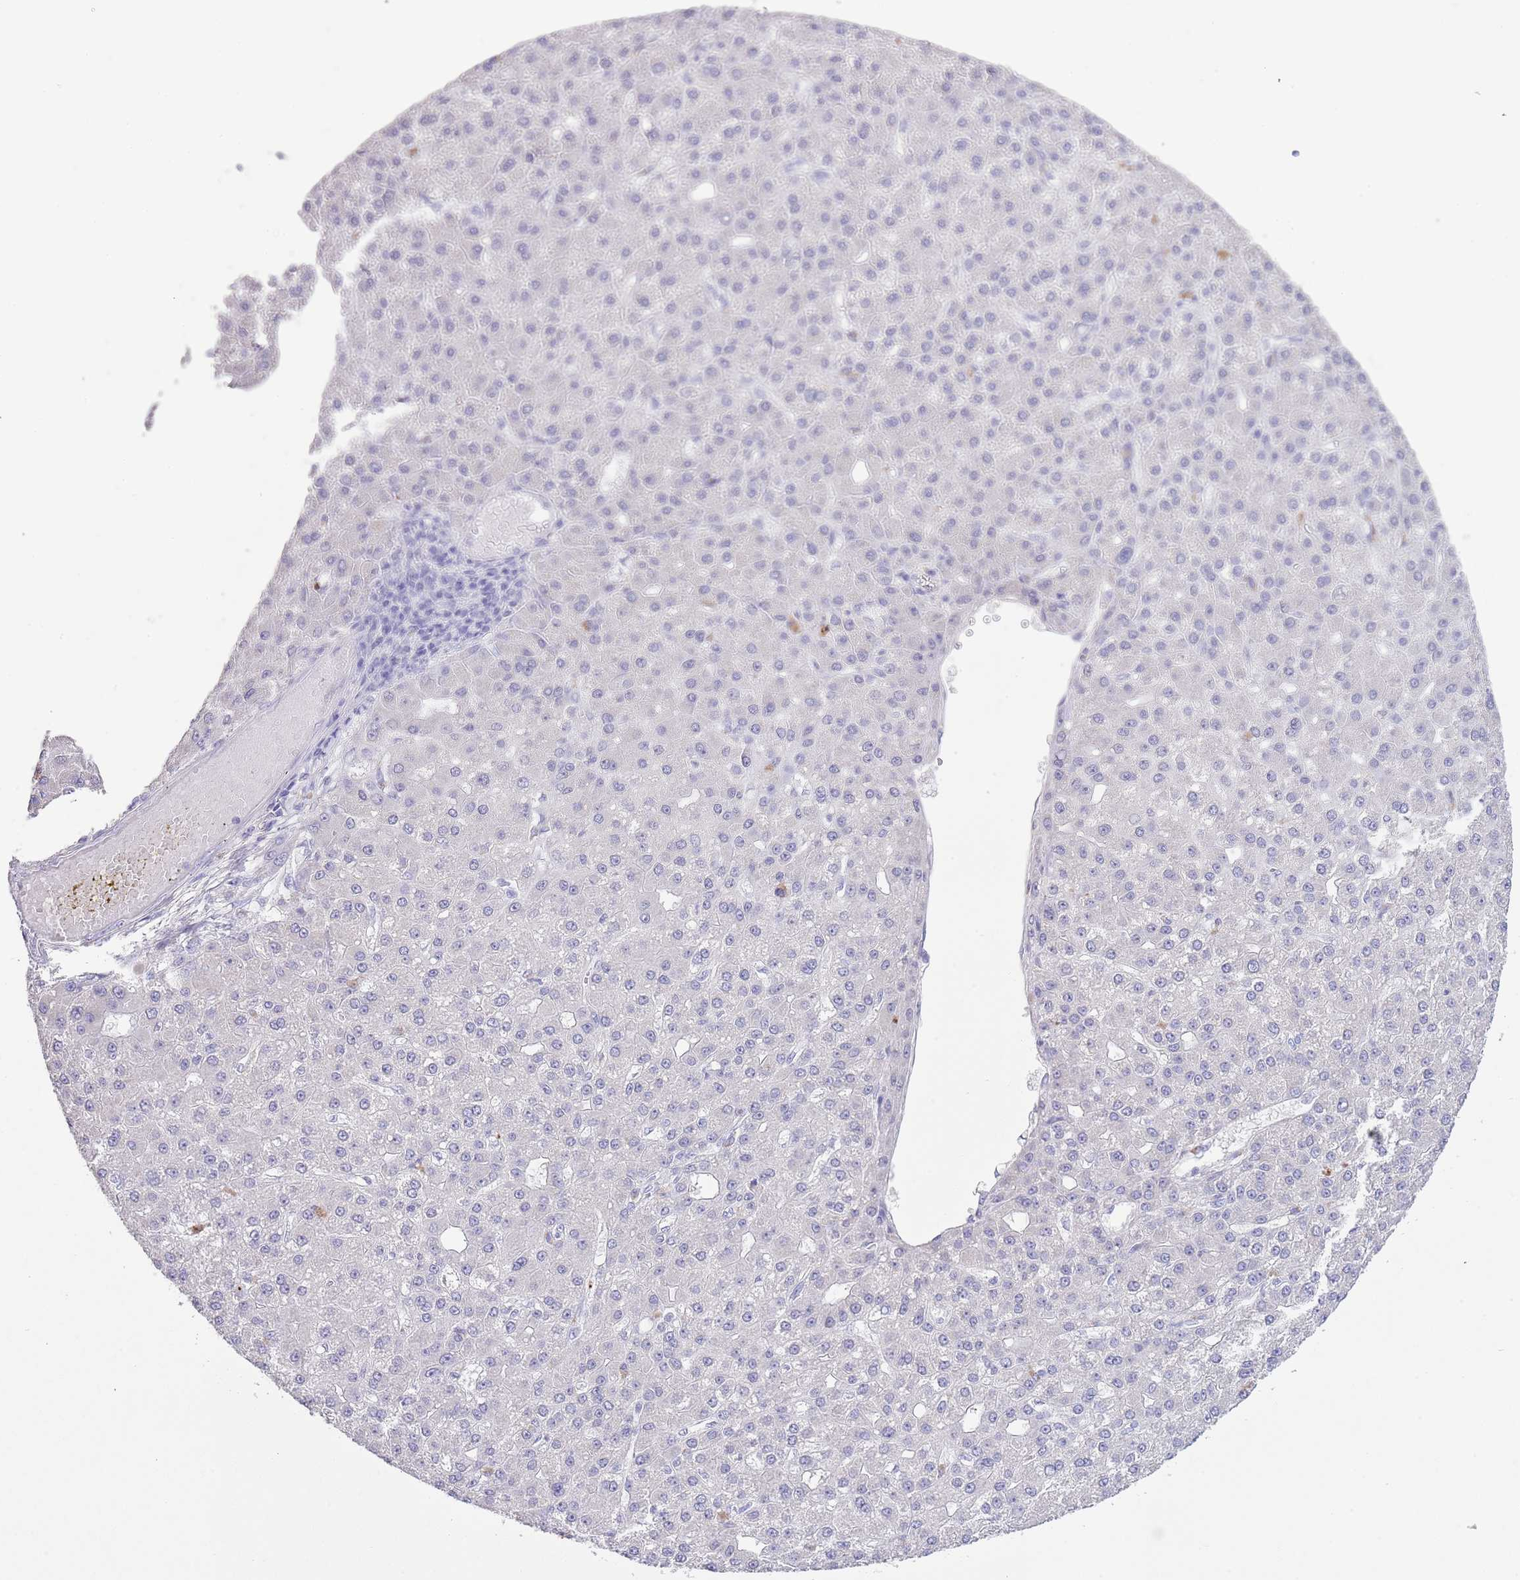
{"staining": {"intensity": "negative", "quantity": "none", "location": "none"}, "tissue": "liver cancer", "cell_type": "Tumor cells", "image_type": "cancer", "snomed": [{"axis": "morphology", "description": "Carcinoma, Hepatocellular, NOS"}, {"axis": "topography", "description": "Liver"}], "caption": "DAB immunohistochemical staining of liver cancer exhibits no significant expression in tumor cells. (Stains: DAB immunohistochemistry with hematoxylin counter stain, Microscopy: brightfield microscopy at high magnification).", "gene": "OR2Z1", "patient": {"sex": "male", "age": 67}}